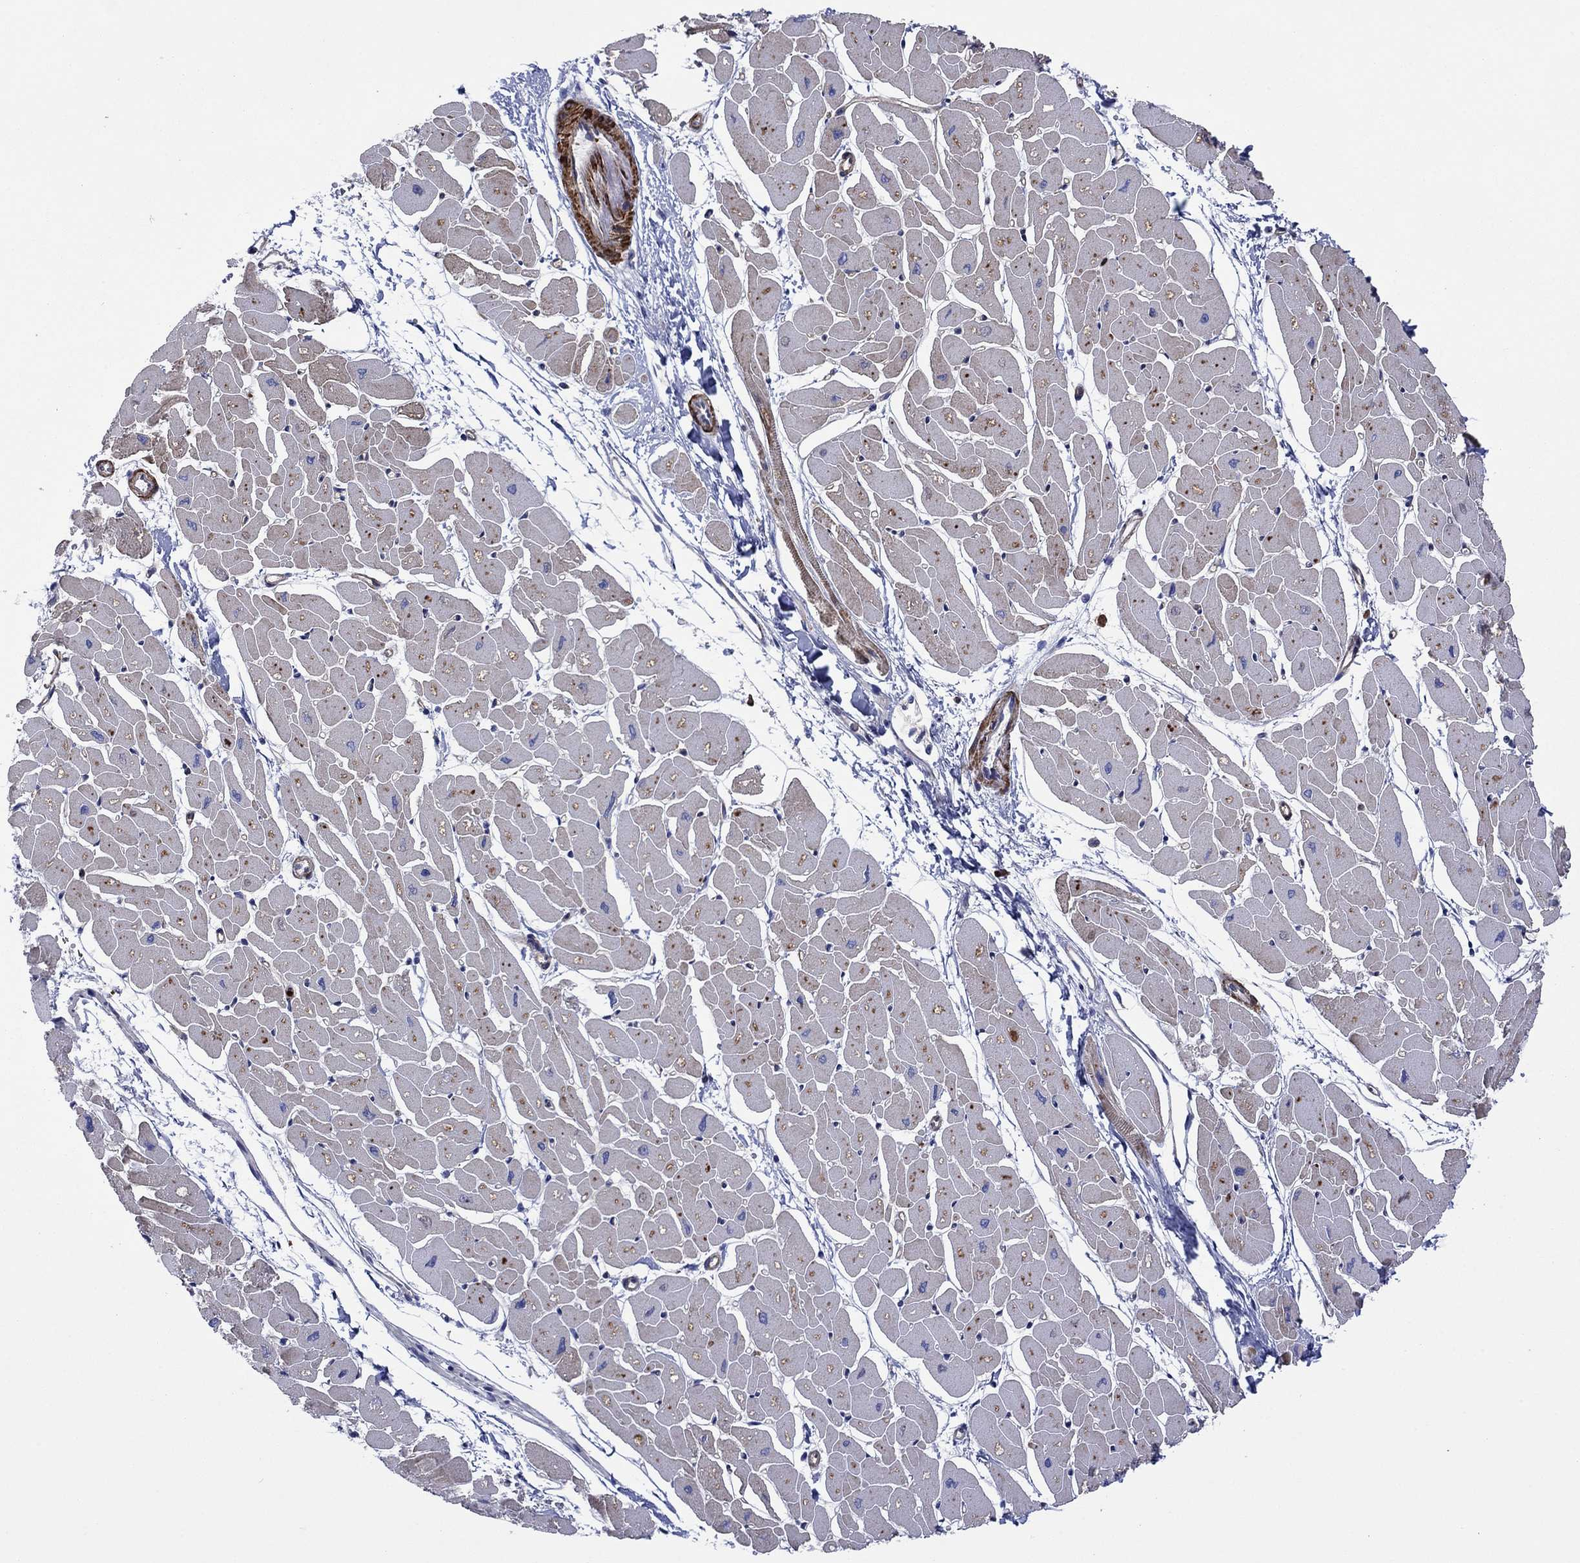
{"staining": {"intensity": "moderate", "quantity": "<25%", "location": "cytoplasmic/membranous"}, "tissue": "heart muscle", "cell_type": "Cardiomyocytes", "image_type": "normal", "snomed": [{"axis": "morphology", "description": "Normal tissue, NOS"}, {"axis": "topography", "description": "Heart"}], "caption": "Immunohistochemical staining of benign human heart muscle displays low levels of moderate cytoplasmic/membranous positivity in approximately <25% of cardiomyocytes.", "gene": "PAG1", "patient": {"sex": "male", "age": 57}}